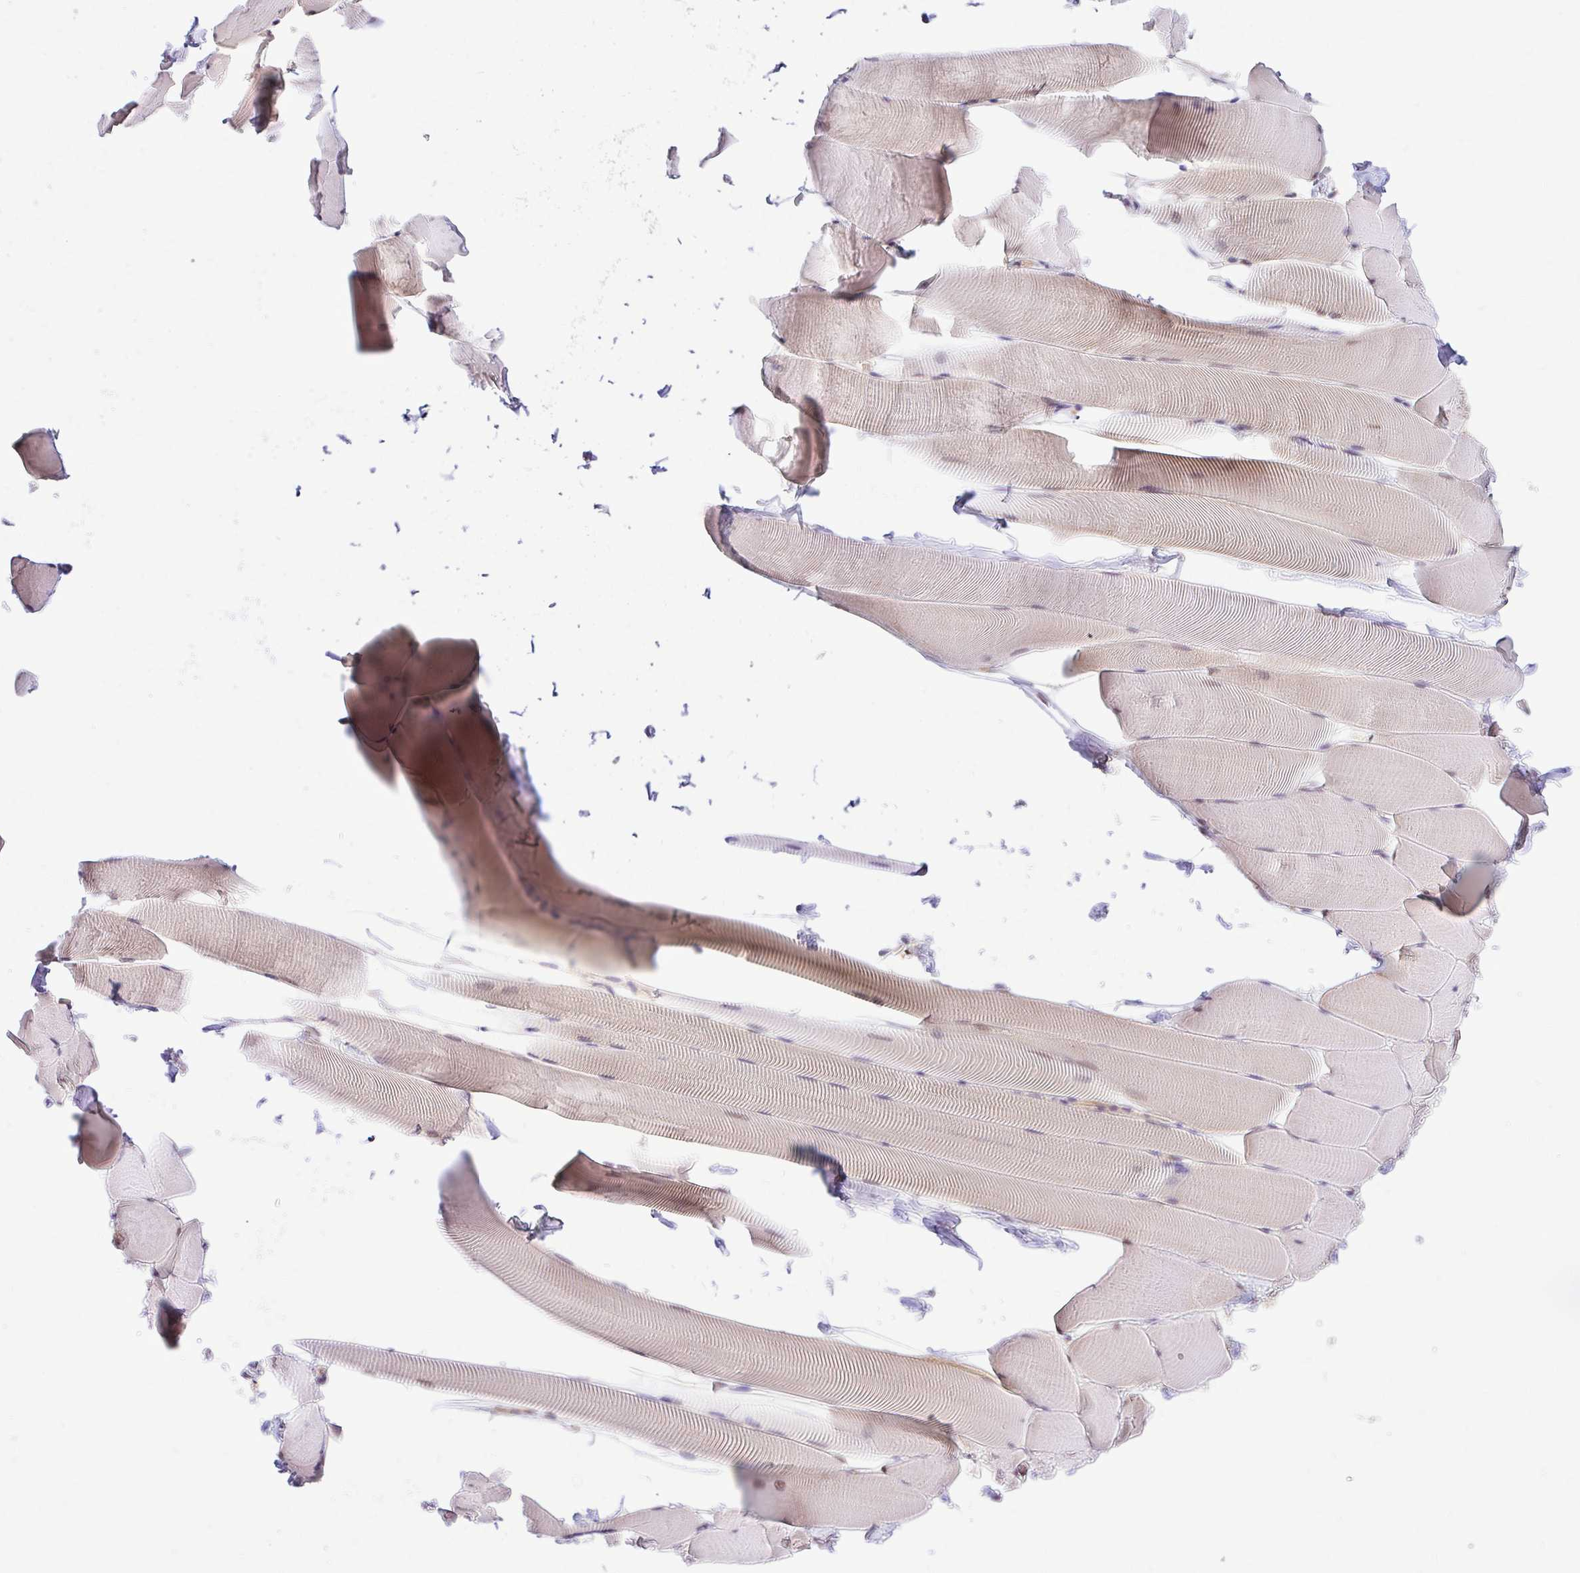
{"staining": {"intensity": "weak", "quantity": "25%-75%", "location": "cytoplasmic/membranous"}, "tissue": "skeletal muscle", "cell_type": "Myocytes", "image_type": "normal", "snomed": [{"axis": "morphology", "description": "Normal tissue, NOS"}, {"axis": "topography", "description": "Skeletal muscle"}], "caption": "Immunohistochemistry (IHC) (DAB) staining of unremarkable skeletal muscle shows weak cytoplasmic/membranous protein staining in about 25%-75% of myocytes. The staining is performed using DAB (3,3'-diaminobenzidine) brown chromogen to label protein expression. The nuclei are counter-stained blue using hematoxylin.", "gene": "PSMA4", "patient": {"sex": "male", "age": 25}}